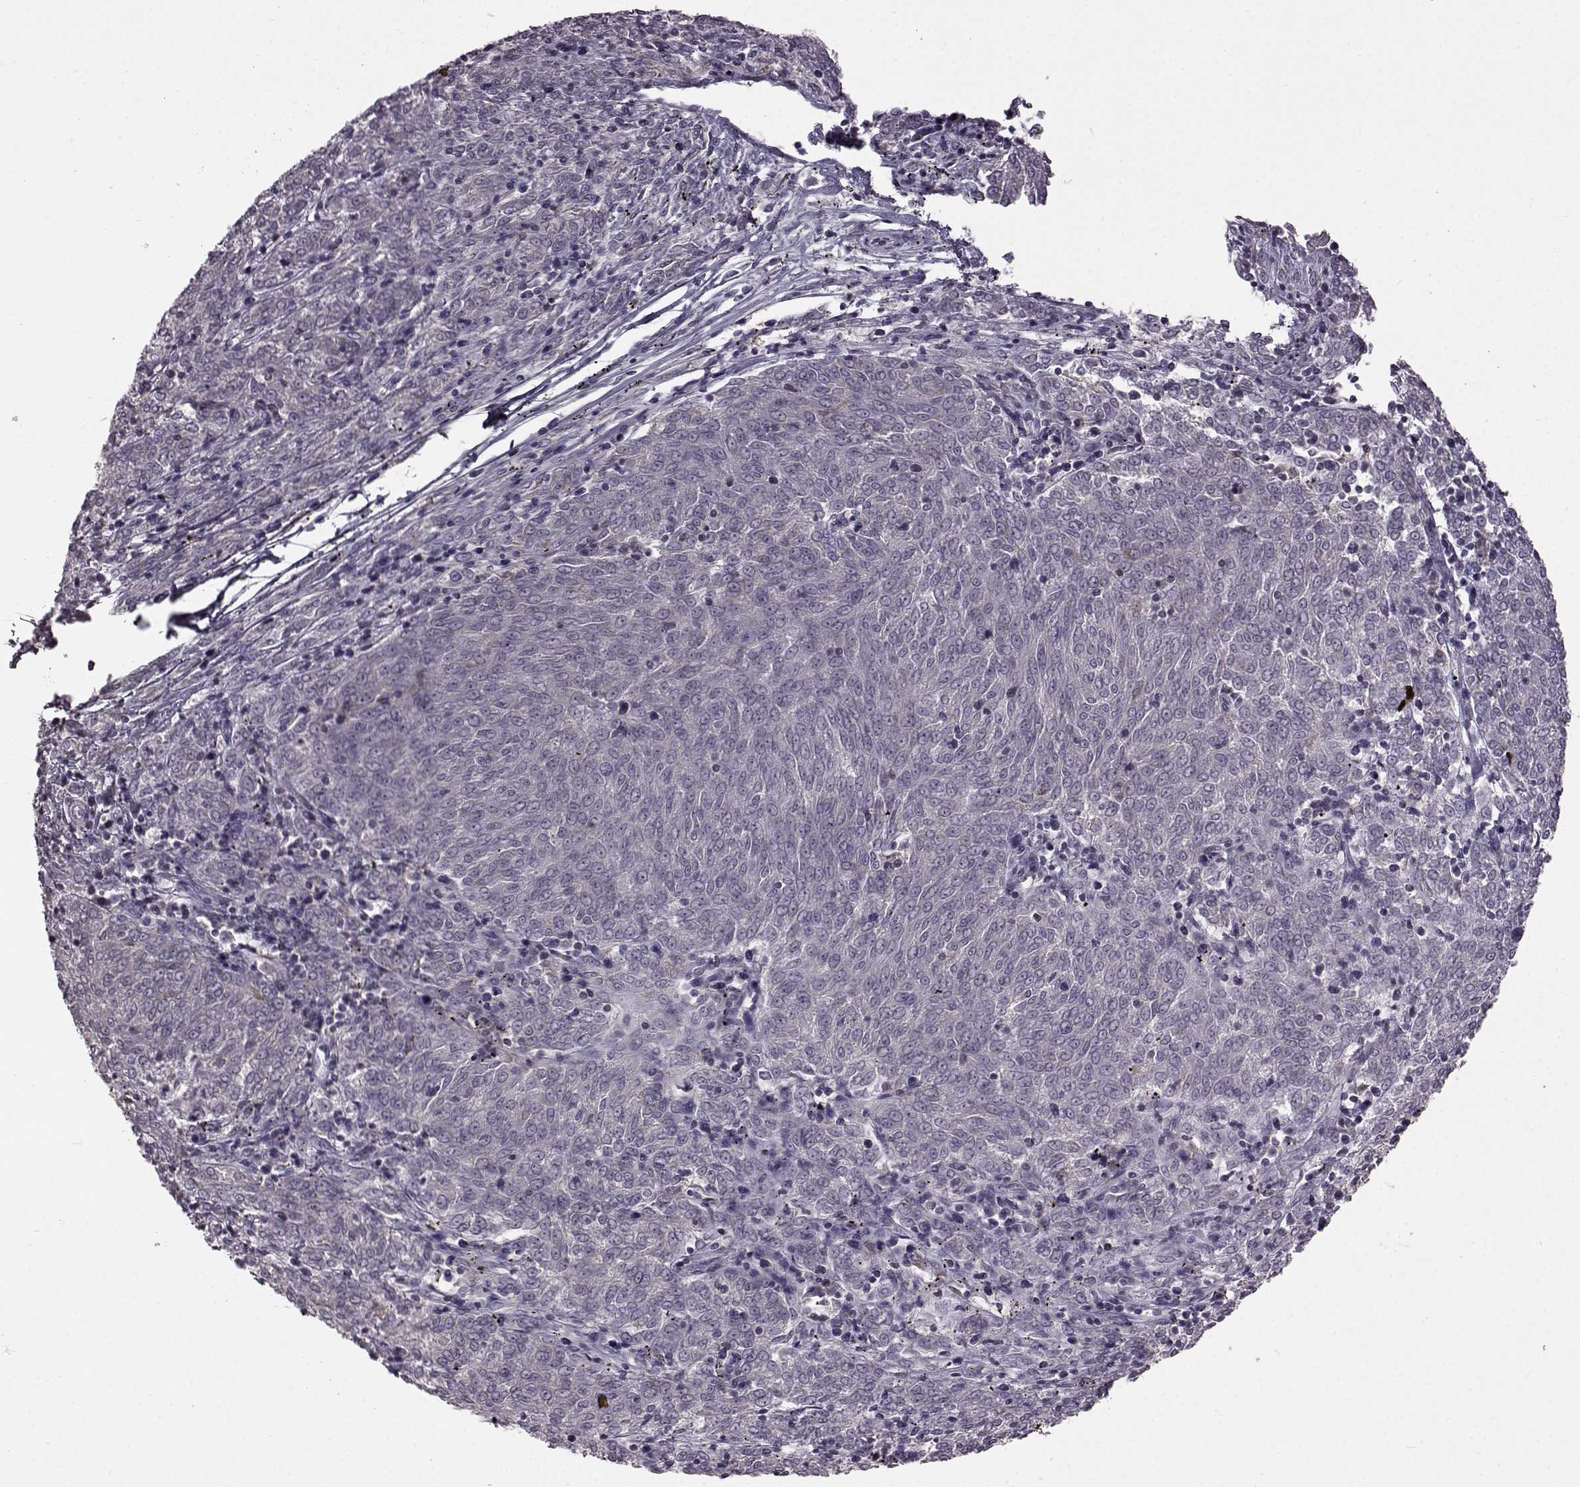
{"staining": {"intensity": "negative", "quantity": "none", "location": "none"}, "tissue": "melanoma", "cell_type": "Tumor cells", "image_type": "cancer", "snomed": [{"axis": "morphology", "description": "Malignant melanoma, NOS"}, {"axis": "topography", "description": "Skin"}], "caption": "This is an immunohistochemistry image of melanoma. There is no expression in tumor cells.", "gene": "DOK2", "patient": {"sex": "female", "age": 72}}